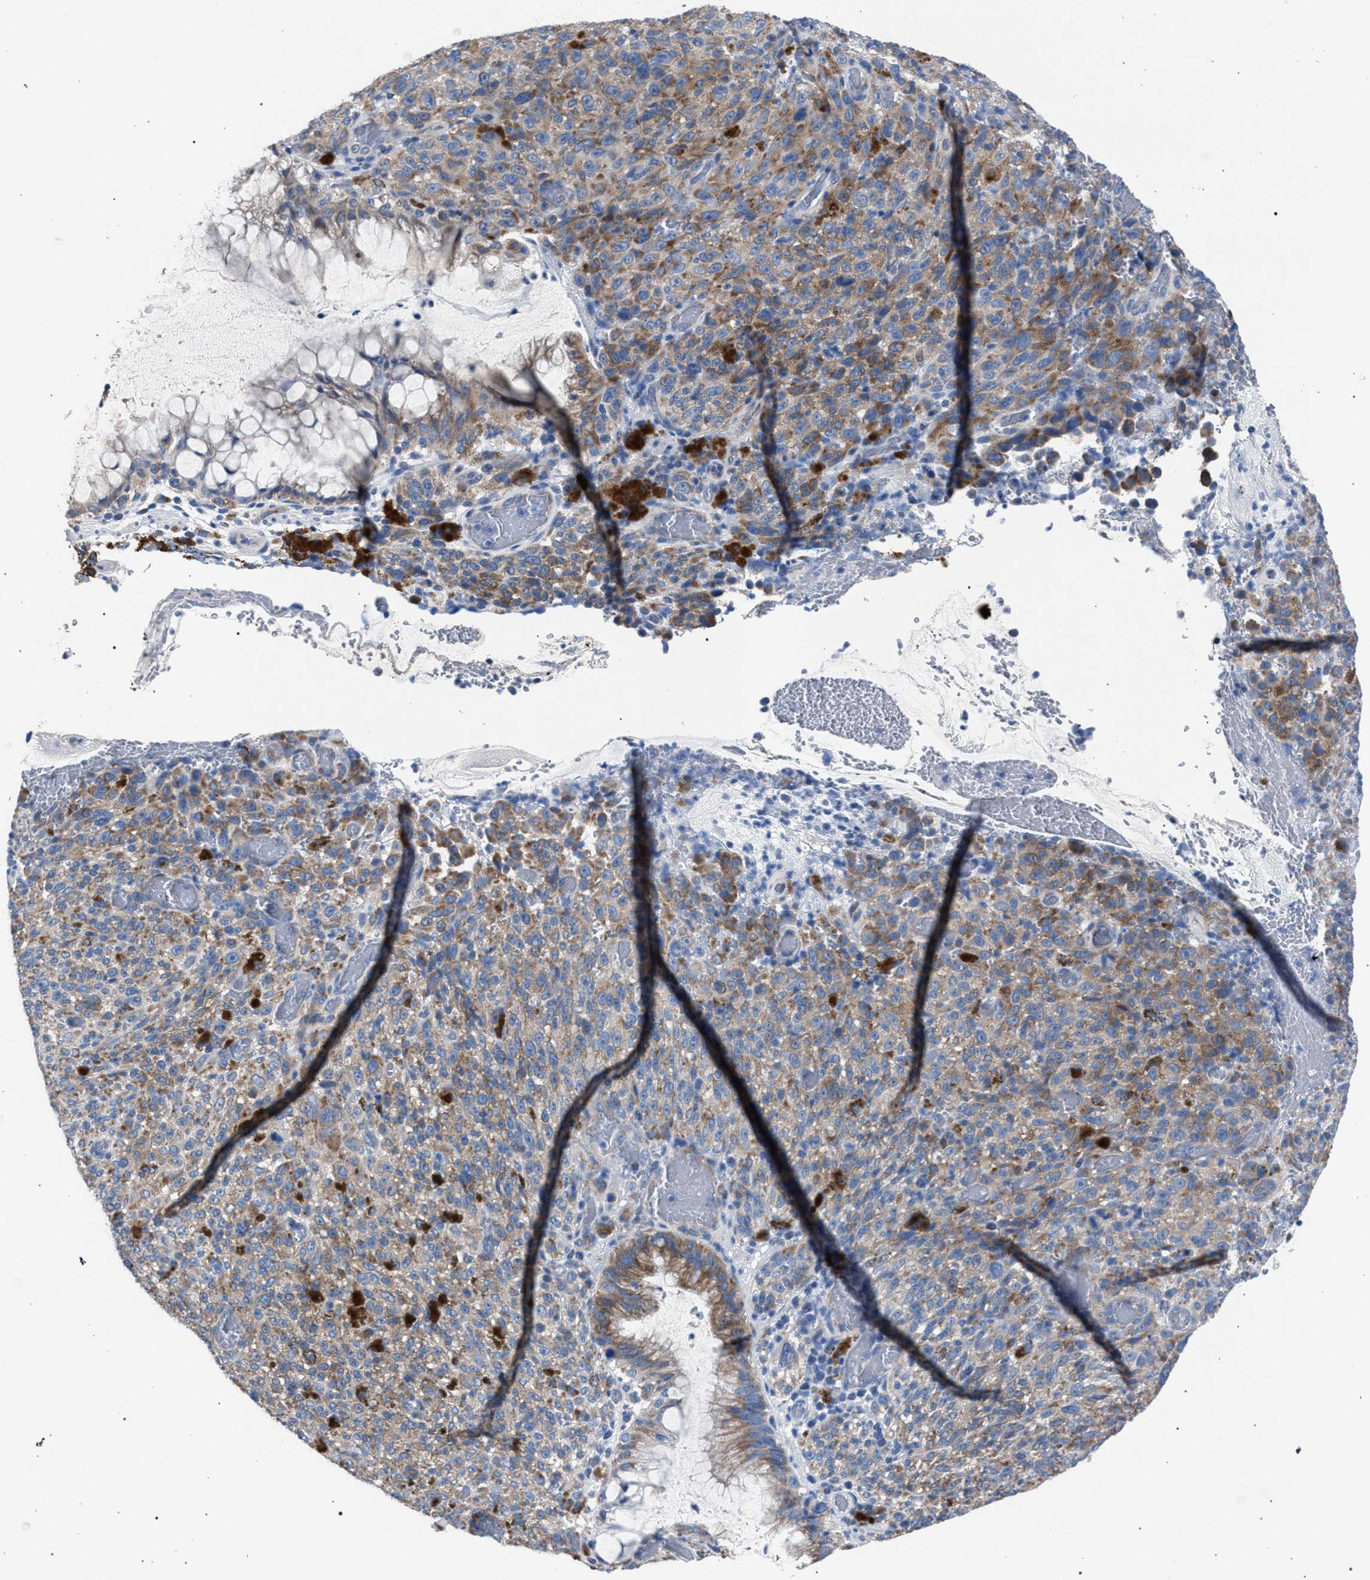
{"staining": {"intensity": "weak", "quantity": ">75%", "location": "cytoplasmic/membranous"}, "tissue": "melanoma", "cell_type": "Tumor cells", "image_type": "cancer", "snomed": [{"axis": "morphology", "description": "Malignant melanoma, NOS"}, {"axis": "topography", "description": "Rectum"}], "caption": "A brown stain highlights weak cytoplasmic/membranous positivity of a protein in human melanoma tumor cells.", "gene": "CRYZ", "patient": {"sex": "female", "age": 81}}